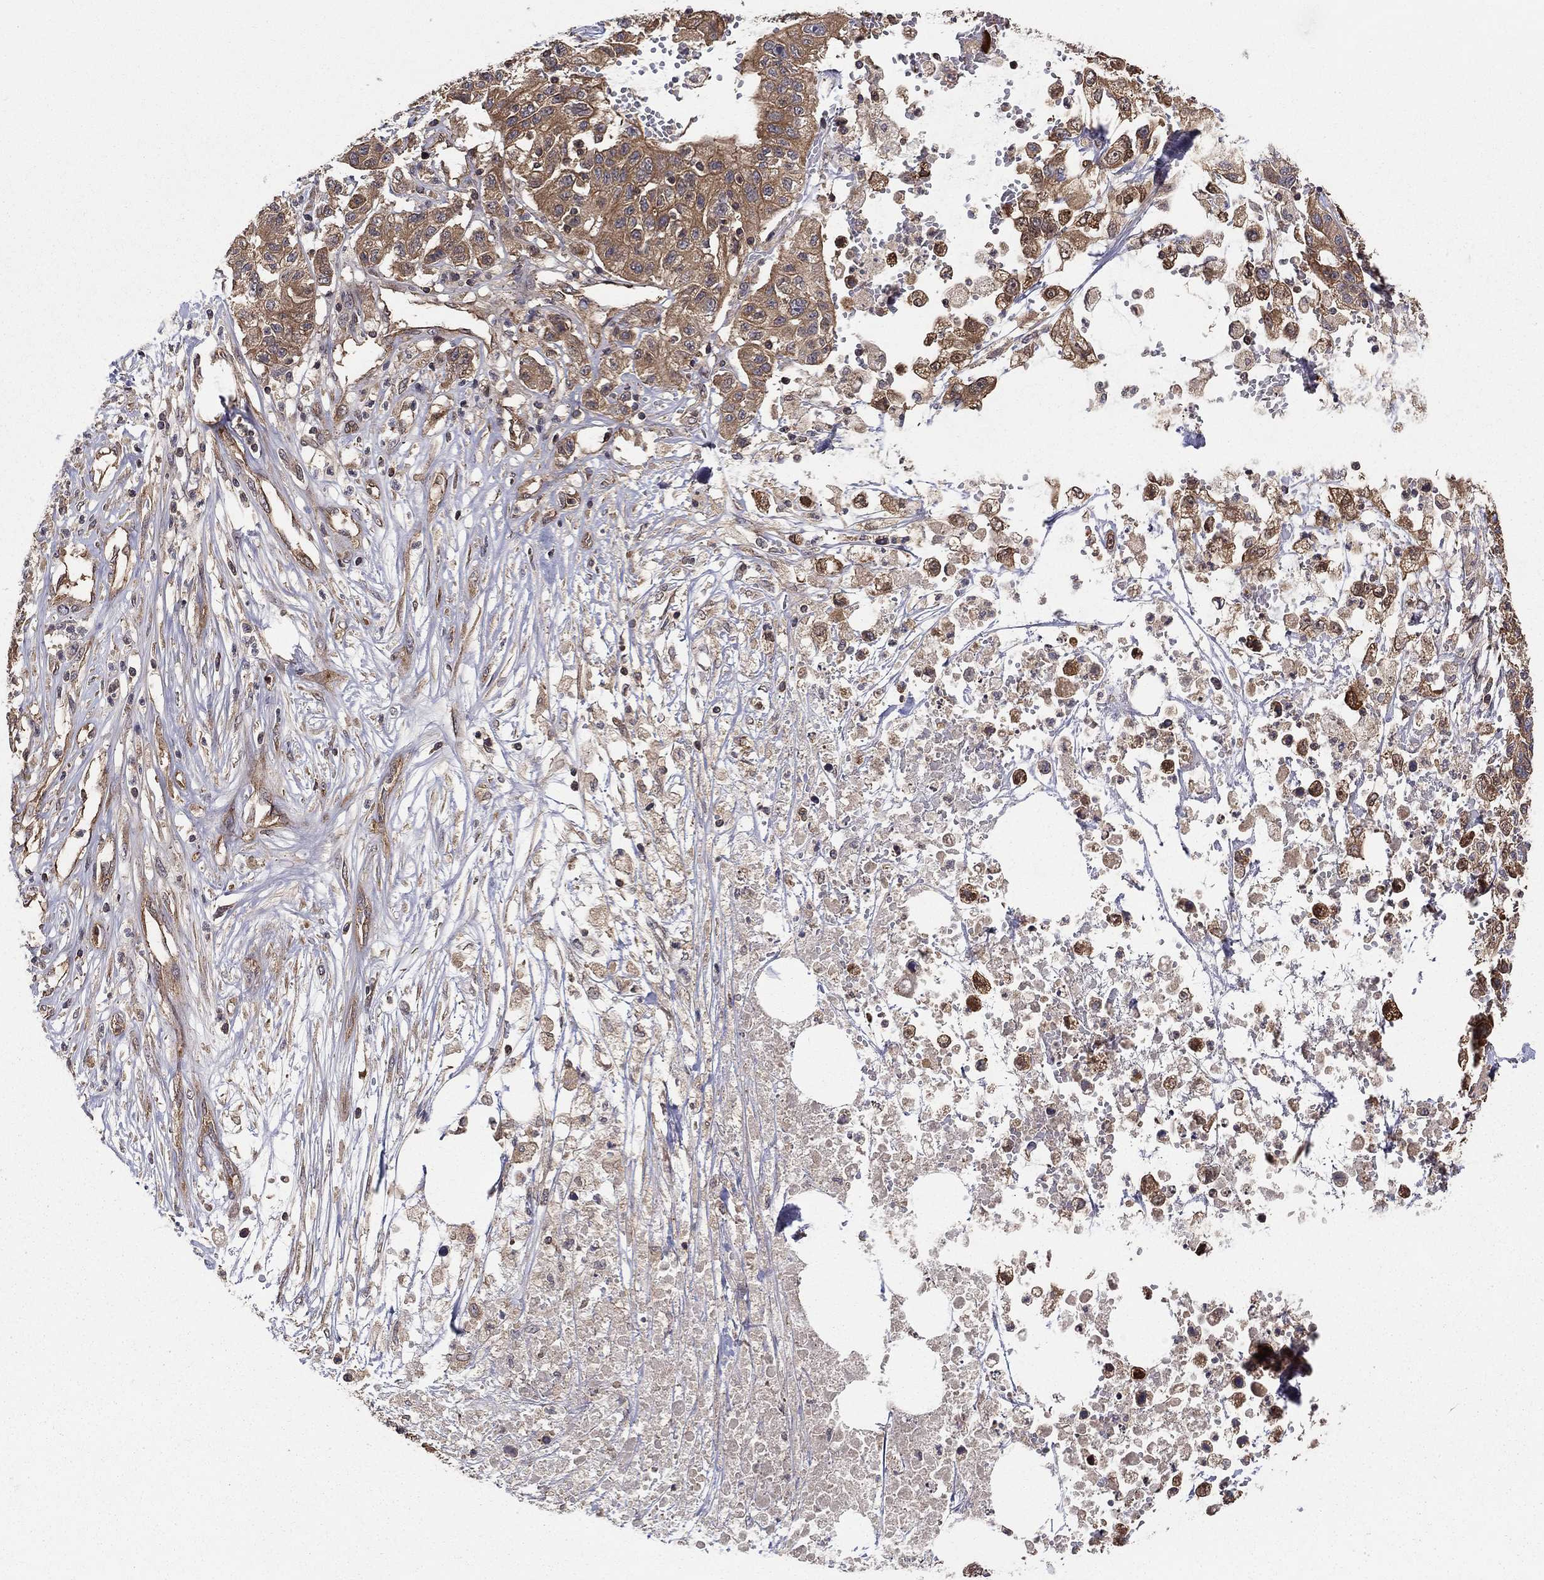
{"staining": {"intensity": "moderate", "quantity": ">75%", "location": "cytoplasmic/membranous"}, "tissue": "liver cancer", "cell_type": "Tumor cells", "image_type": "cancer", "snomed": [{"axis": "morphology", "description": "Adenocarcinoma, NOS"}, {"axis": "morphology", "description": "Cholangiocarcinoma"}, {"axis": "topography", "description": "Liver"}], "caption": "Liver cancer (adenocarcinoma) stained for a protein (brown) shows moderate cytoplasmic/membranous positive positivity in approximately >75% of tumor cells.", "gene": "BMERB1", "patient": {"sex": "male", "age": 64}}